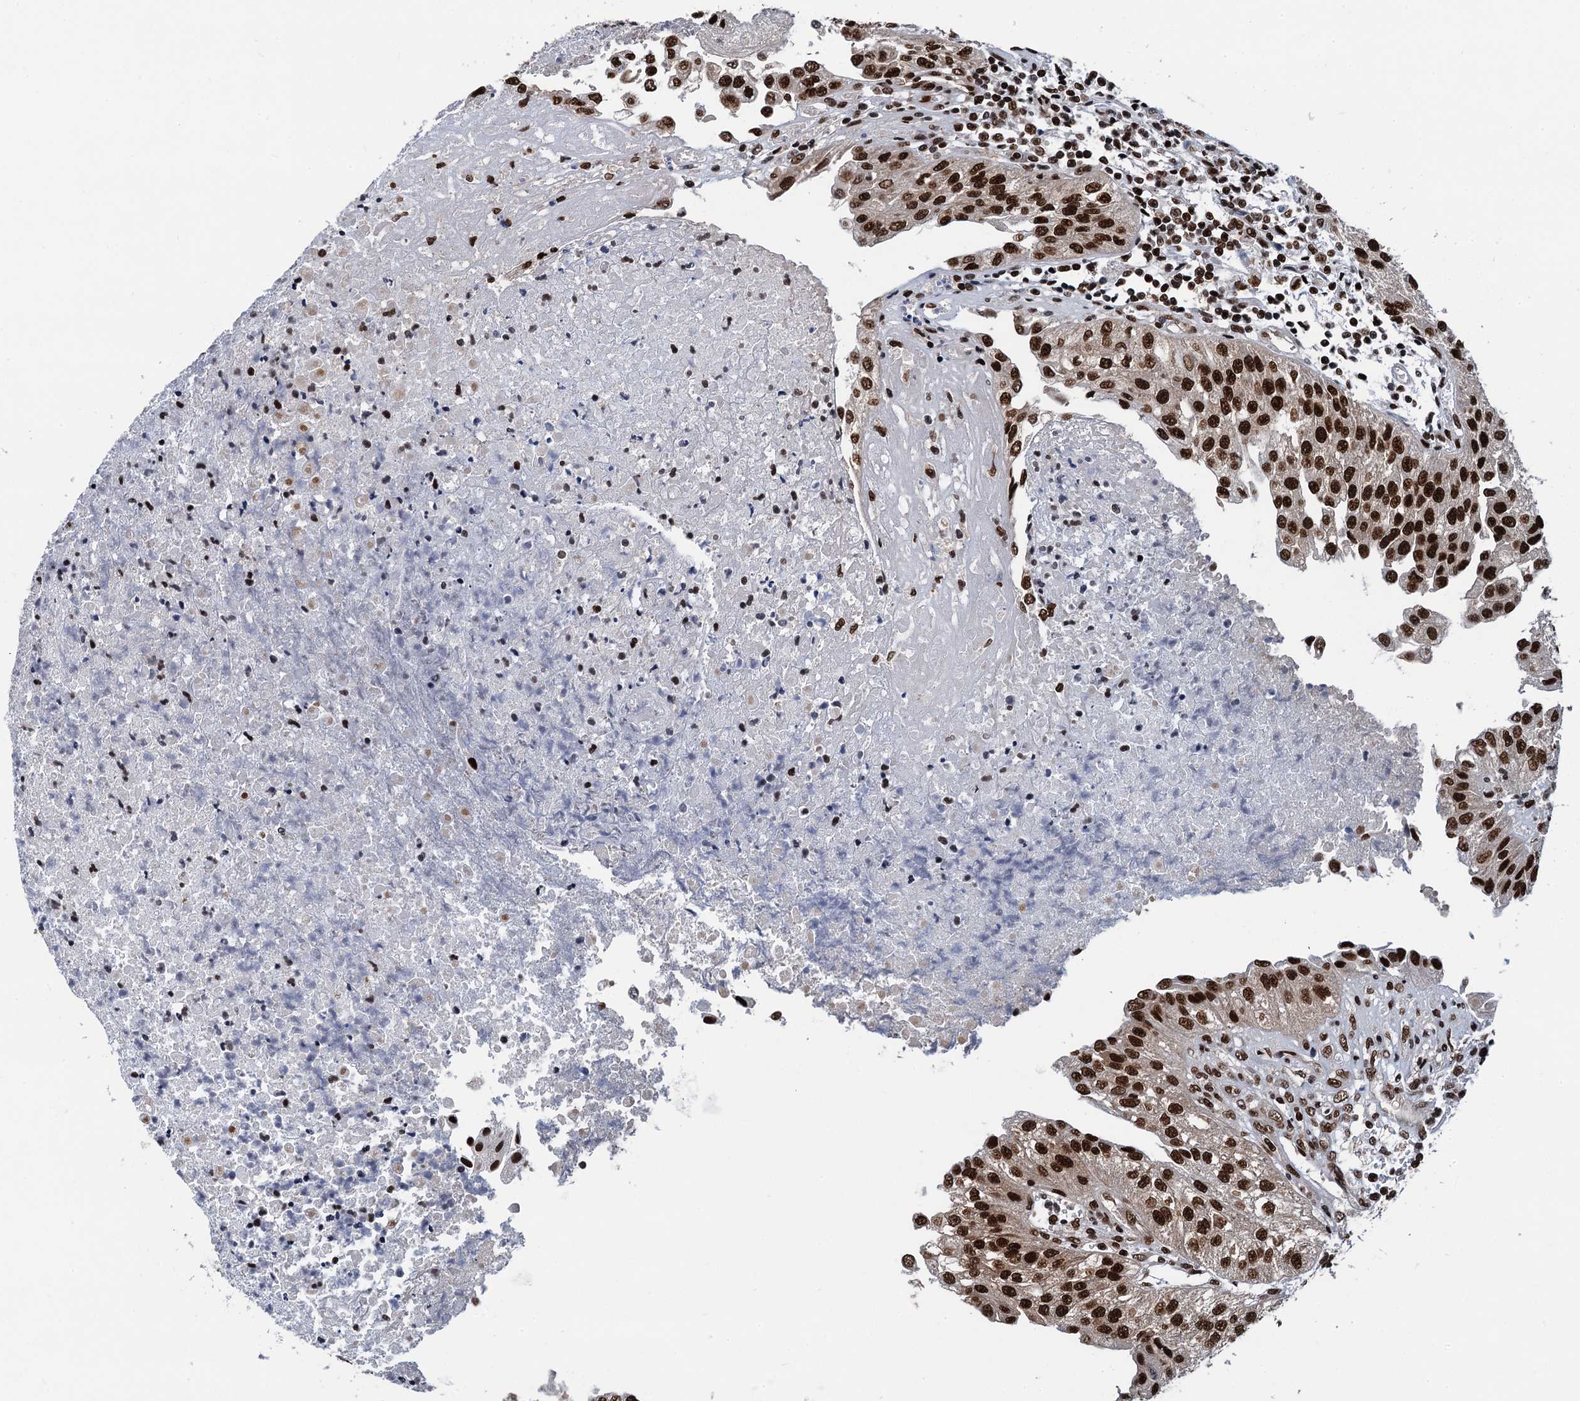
{"staining": {"intensity": "strong", "quantity": ">75%", "location": "nuclear"}, "tissue": "urothelial cancer", "cell_type": "Tumor cells", "image_type": "cancer", "snomed": [{"axis": "morphology", "description": "Urothelial carcinoma, Low grade"}, {"axis": "topography", "description": "Urinary bladder"}], "caption": "The histopathology image displays immunohistochemical staining of low-grade urothelial carcinoma. There is strong nuclear positivity is appreciated in about >75% of tumor cells.", "gene": "PPP4R1", "patient": {"sex": "female", "age": 89}}